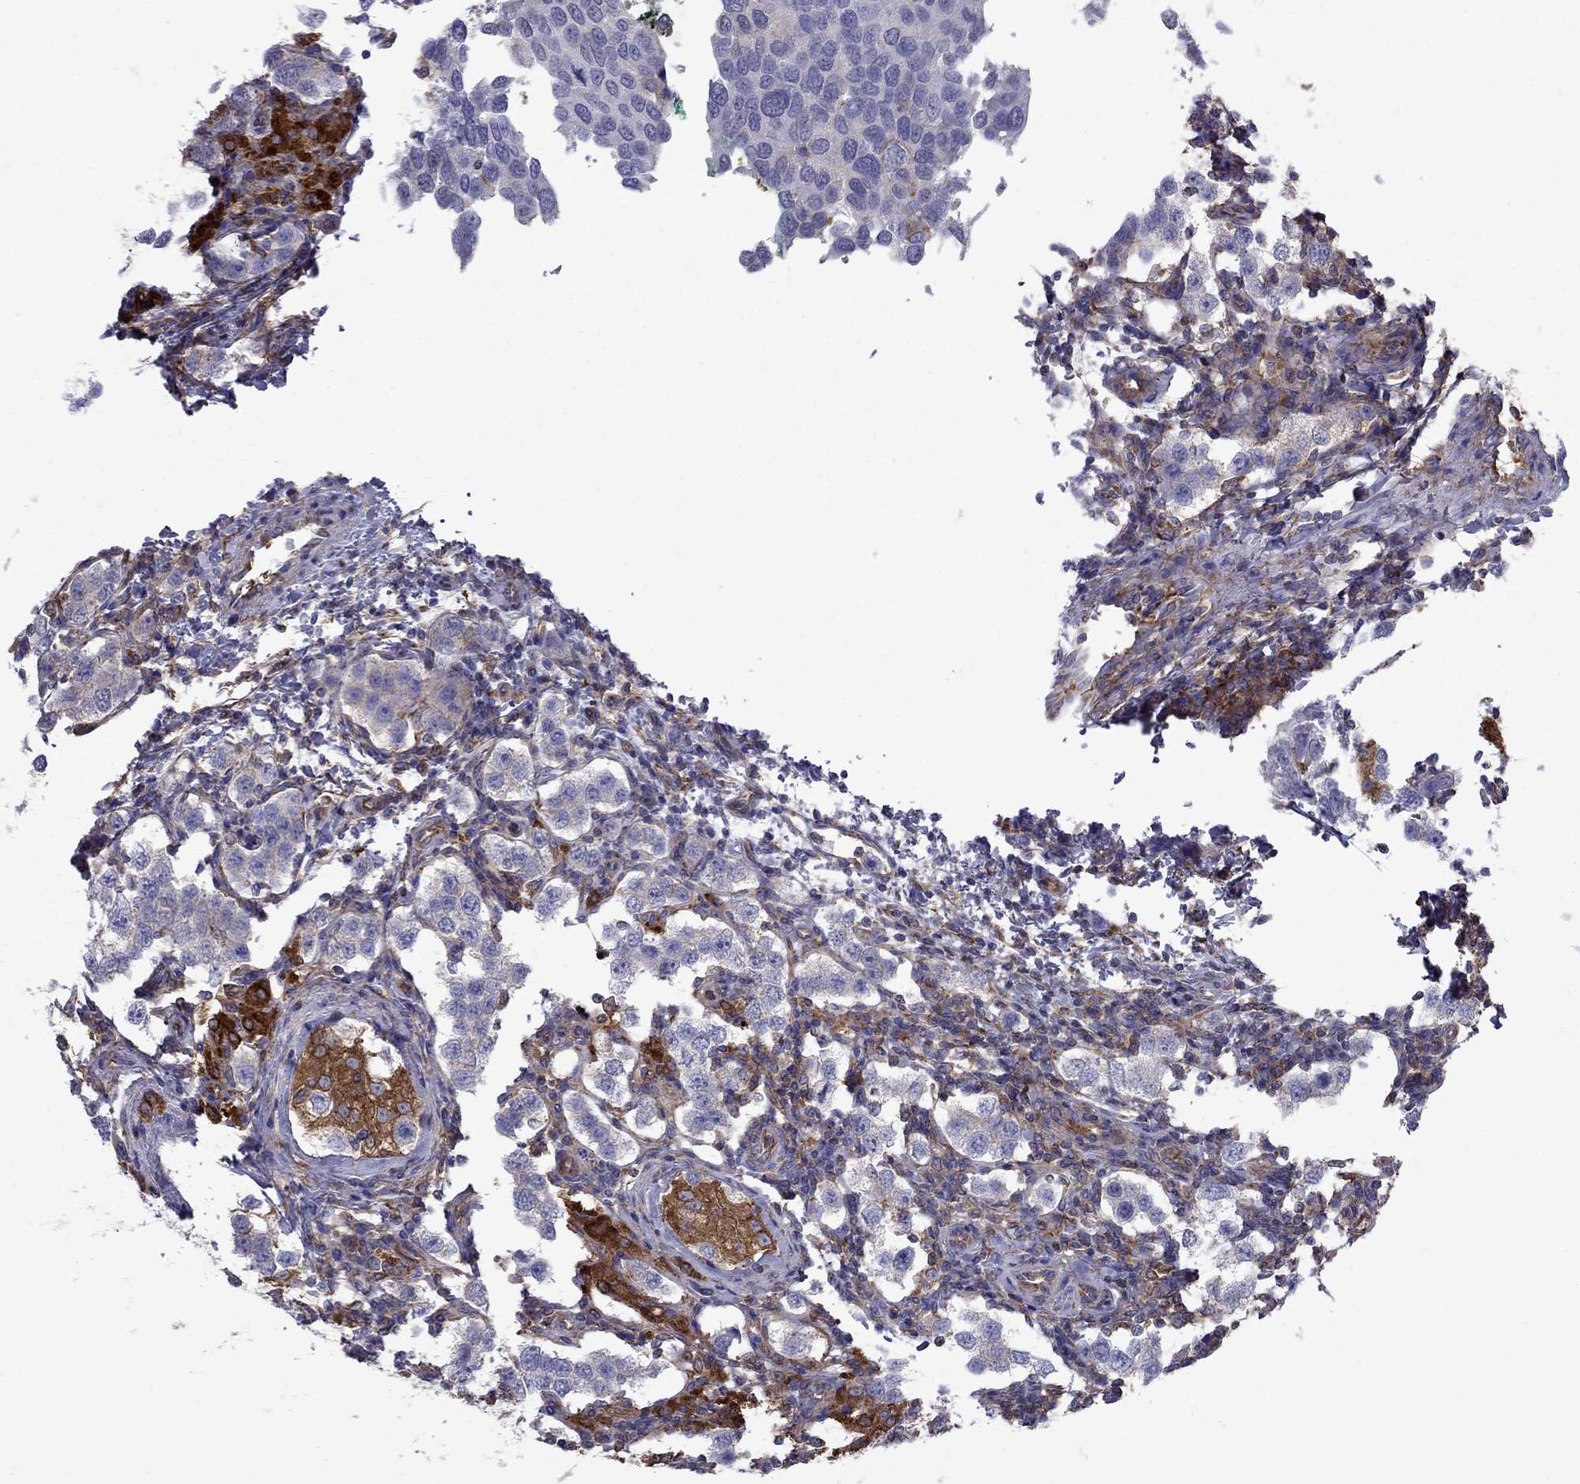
{"staining": {"intensity": "moderate", "quantity": "<25%", "location": "cytoplasmic/membranous"}, "tissue": "testis cancer", "cell_type": "Tumor cells", "image_type": "cancer", "snomed": [{"axis": "morphology", "description": "Seminoma, NOS"}, {"axis": "topography", "description": "Testis"}], "caption": "DAB immunohistochemical staining of human testis cancer shows moderate cytoplasmic/membranous protein staining in approximately <25% of tumor cells.", "gene": "EIF4E3", "patient": {"sex": "male", "age": 37}}